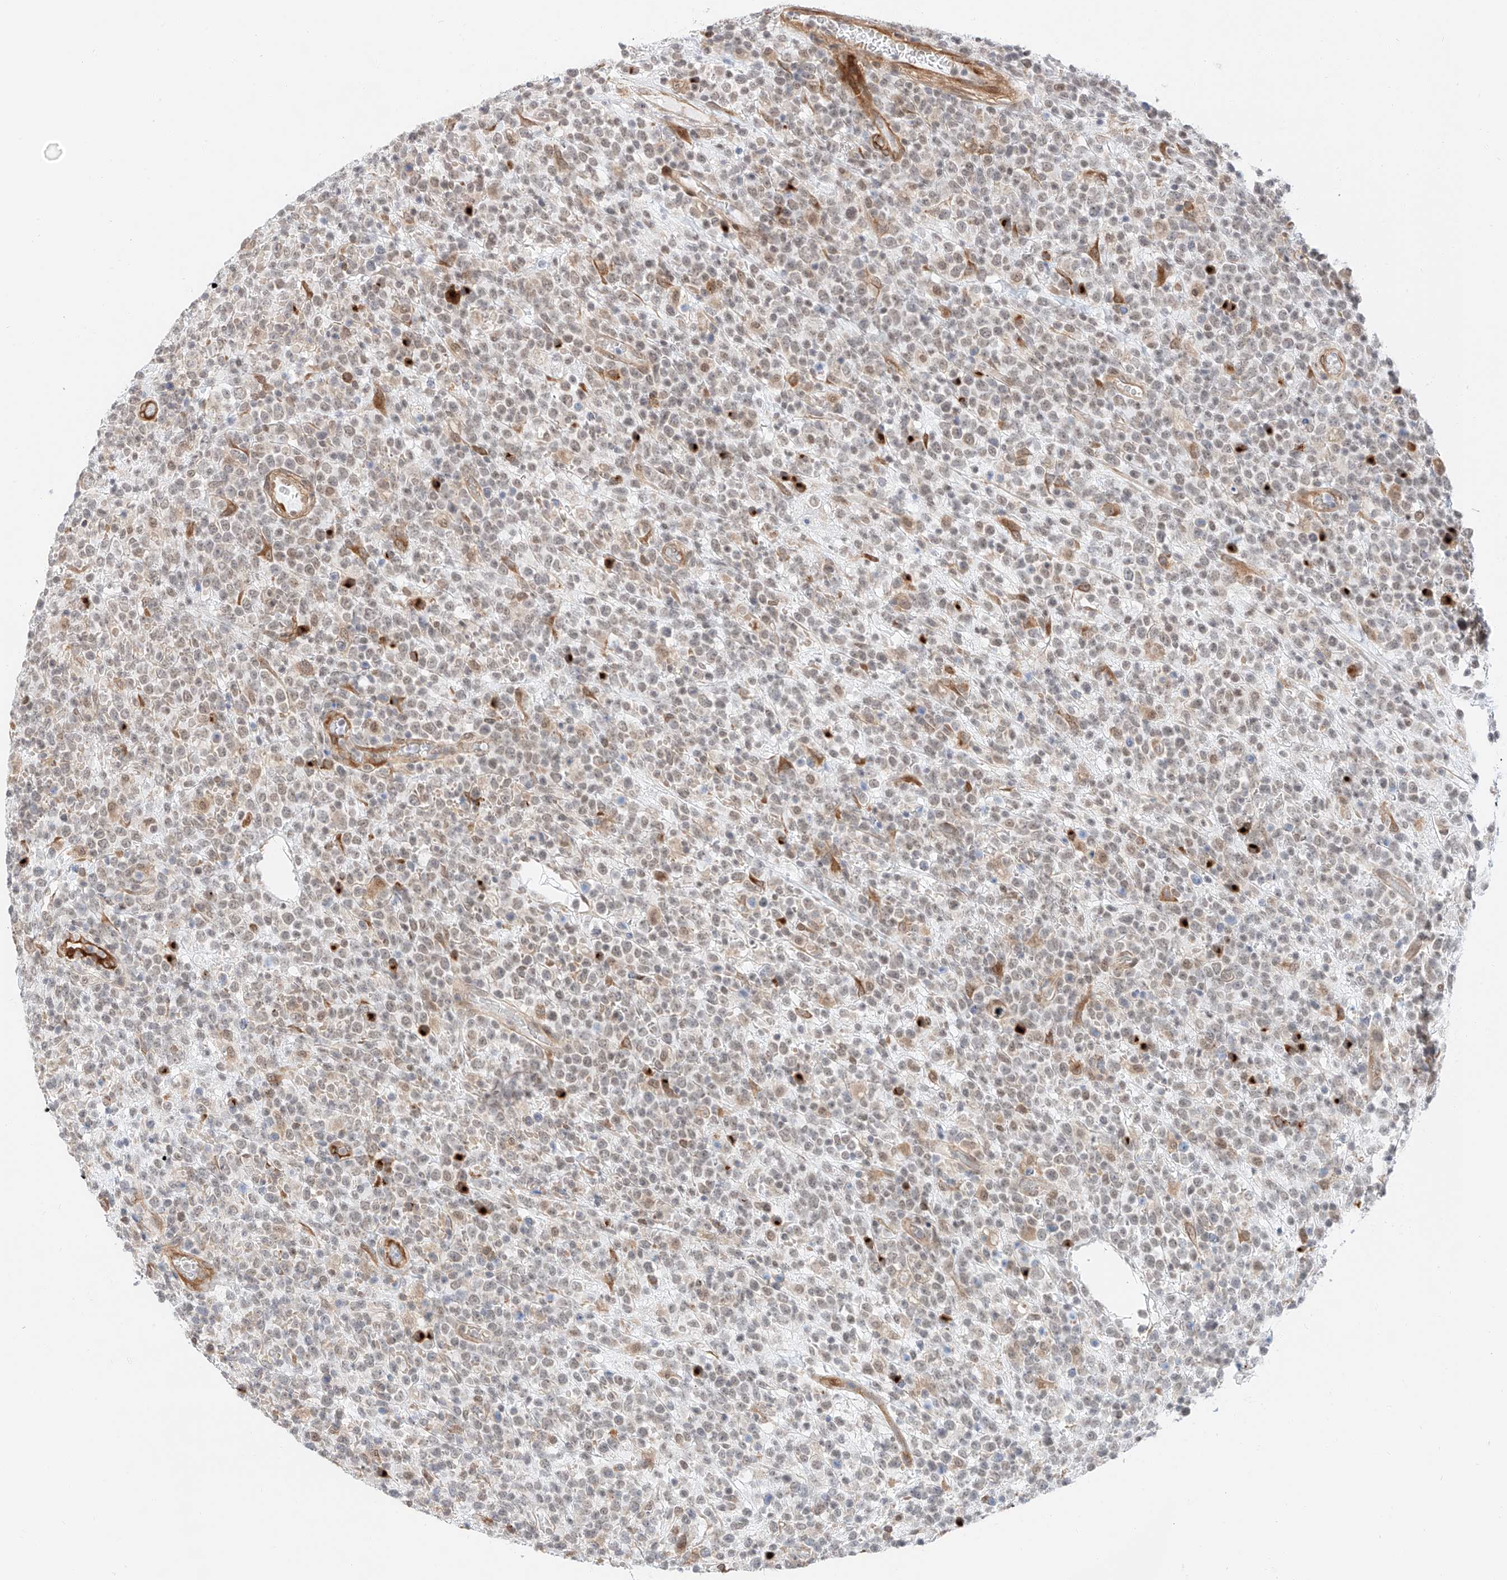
{"staining": {"intensity": "weak", "quantity": "25%-75%", "location": "nuclear"}, "tissue": "lymphoma", "cell_type": "Tumor cells", "image_type": "cancer", "snomed": [{"axis": "morphology", "description": "Malignant lymphoma, non-Hodgkin's type, High grade"}, {"axis": "topography", "description": "Colon"}], "caption": "Lymphoma stained for a protein shows weak nuclear positivity in tumor cells. Using DAB (3,3'-diaminobenzidine) (brown) and hematoxylin (blue) stains, captured at high magnification using brightfield microscopy.", "gene": "CARMIL1", "patient": {"sex": "female", "age": 53}}